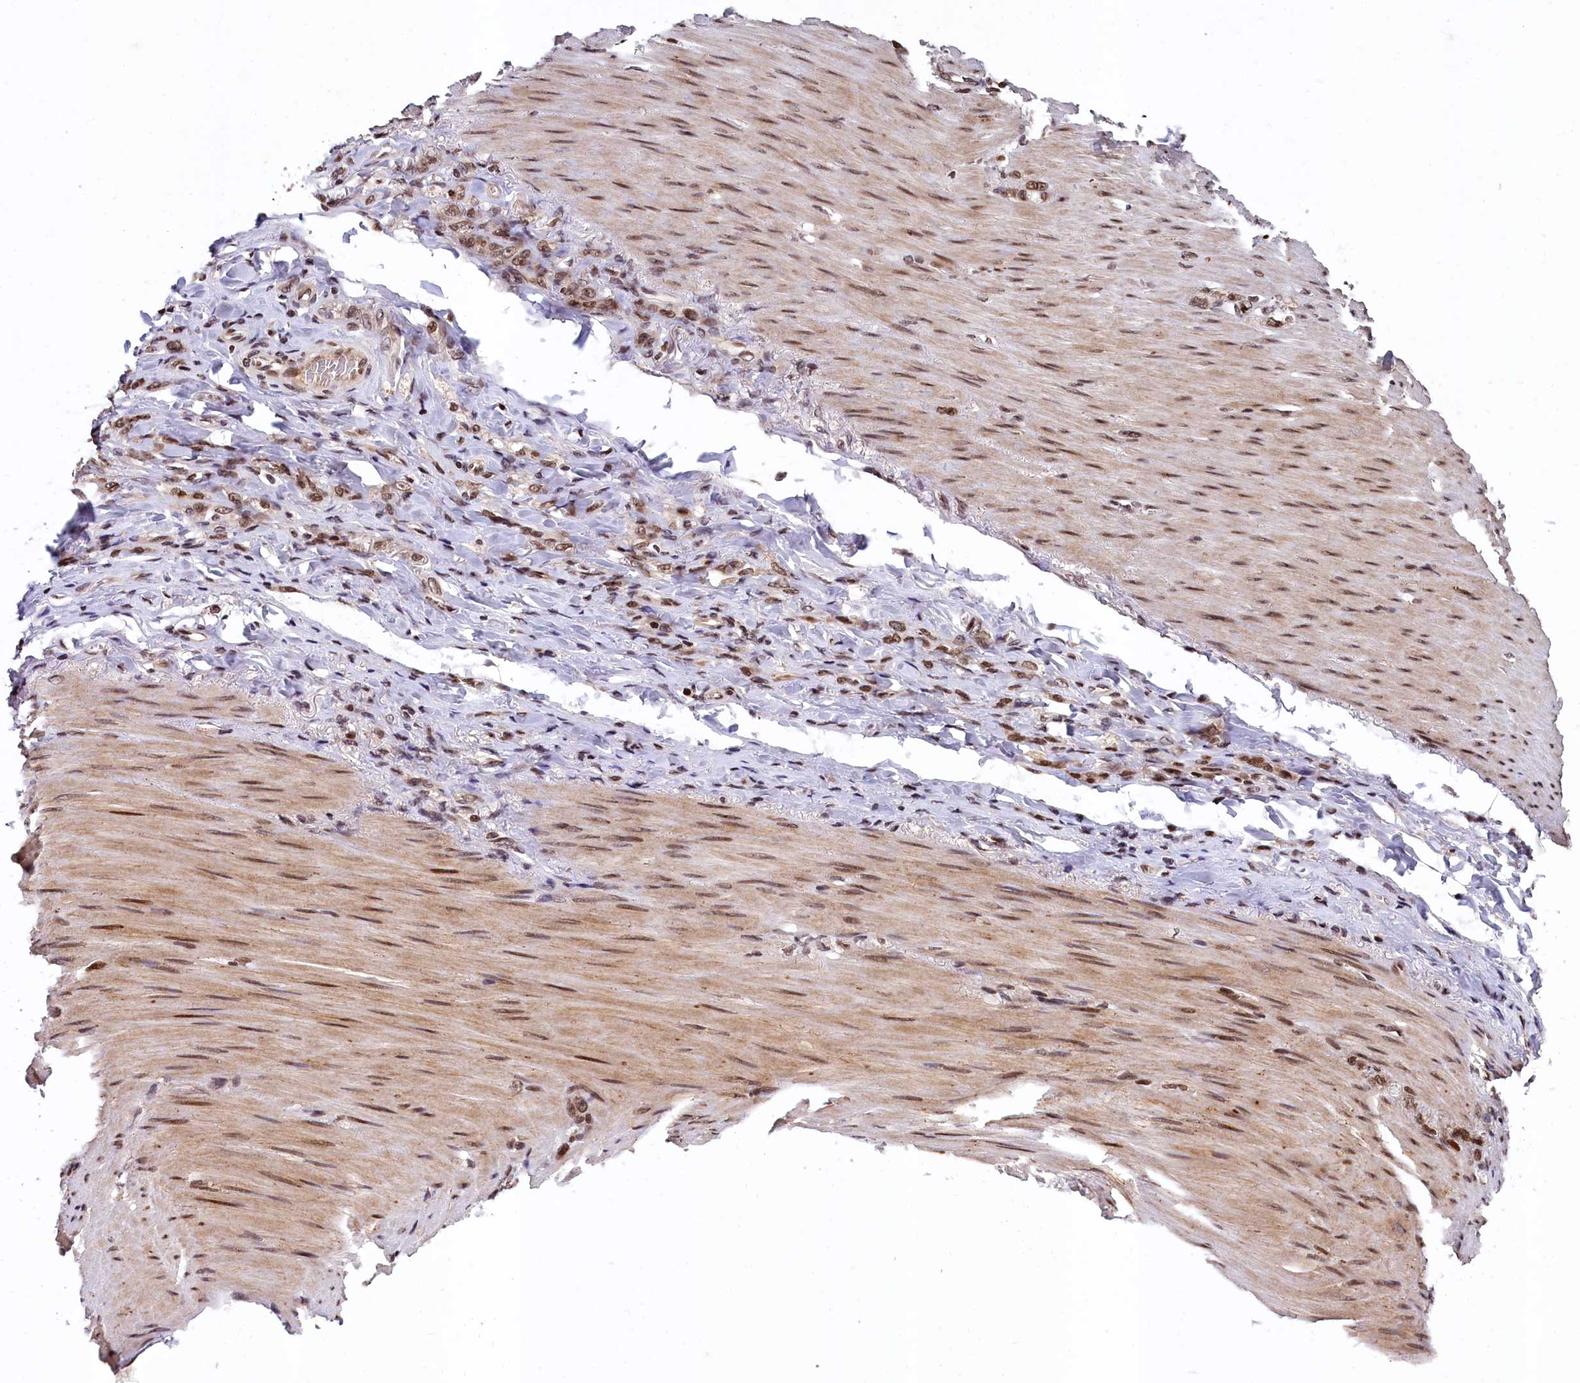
{"staining": {"intensity": "negative", "quantity": "none", "location": "none"}, "tissue": "stomach cancer", "cell_type": "Tumor cells", "image_type": "cancer", "snomed": [{"axis": "morphology", "description": "Normal tissue, NOS"}, {"axis": "morphology", "description": "Adenocarcinoma, NOS"}, {"axis": "topography", "description": "Stomach"}], "caption": "Immunohistochemical staining of human stomach cancer shows no significant staining in tumor cells.", "gene": "FAM217B", "patient": {"sex": "male", "age": 82}}